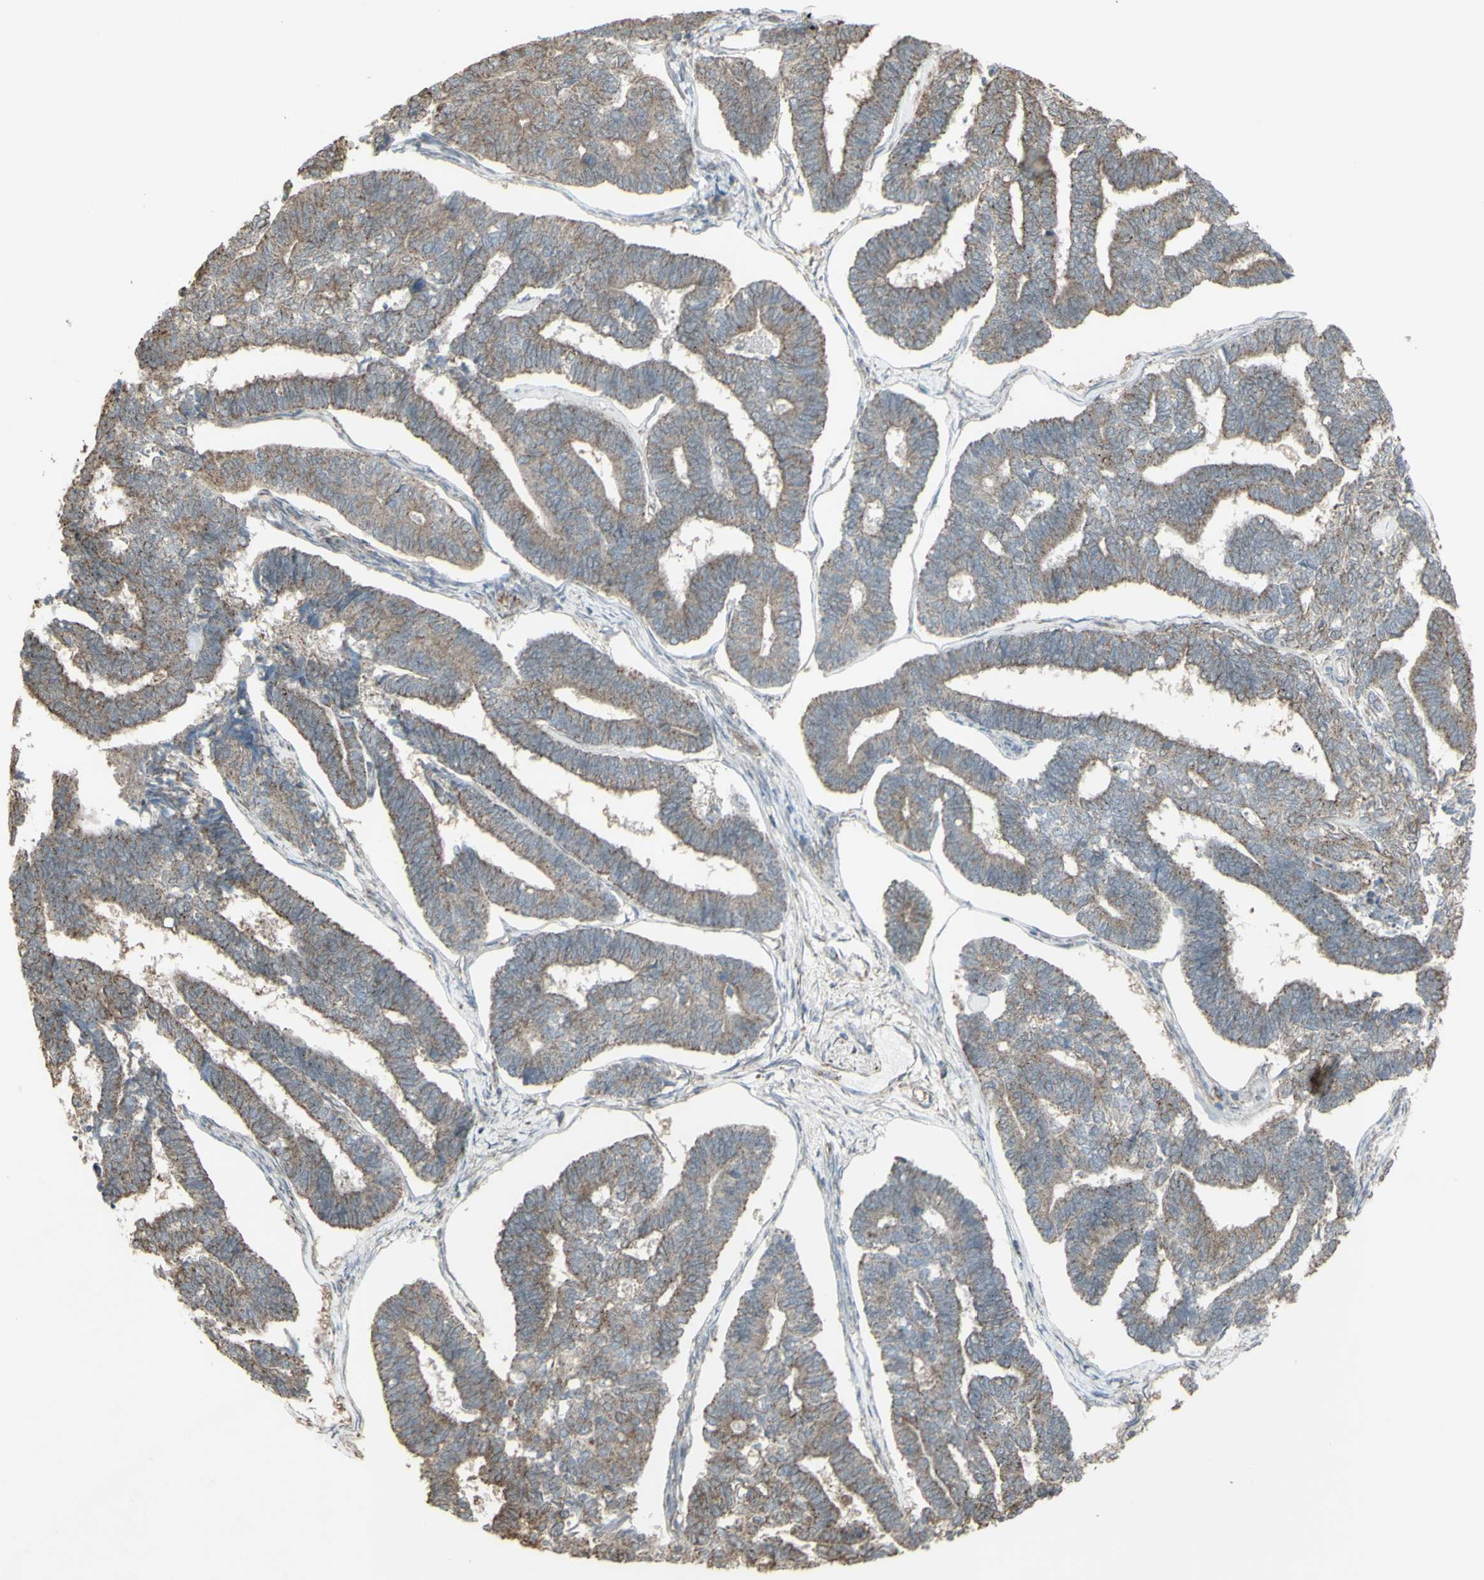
{"staining": {"intensity": "weak", "quantity": "25%-75%", "location": "cytoplasmic/membranous"}, "tissue": "endometrial cancer", "cell_type": "Tumor cells", "image_type": "cancer", "snomed": [{"axis": "morphology", "description": "Adenocarcinoma, NOS"}, {"axis": "topography", "description": "Endometrium"}], "caption": "This image shows immunohistochemistry (IHC) staining of endometrial cancer (adenocarcinoma), with low weak cytoplasmic/membranous positivity in approximately 25%-75% of tumor cells.", "gene": "FXYD3", "patient": {"sex": "female", "age": 70}}